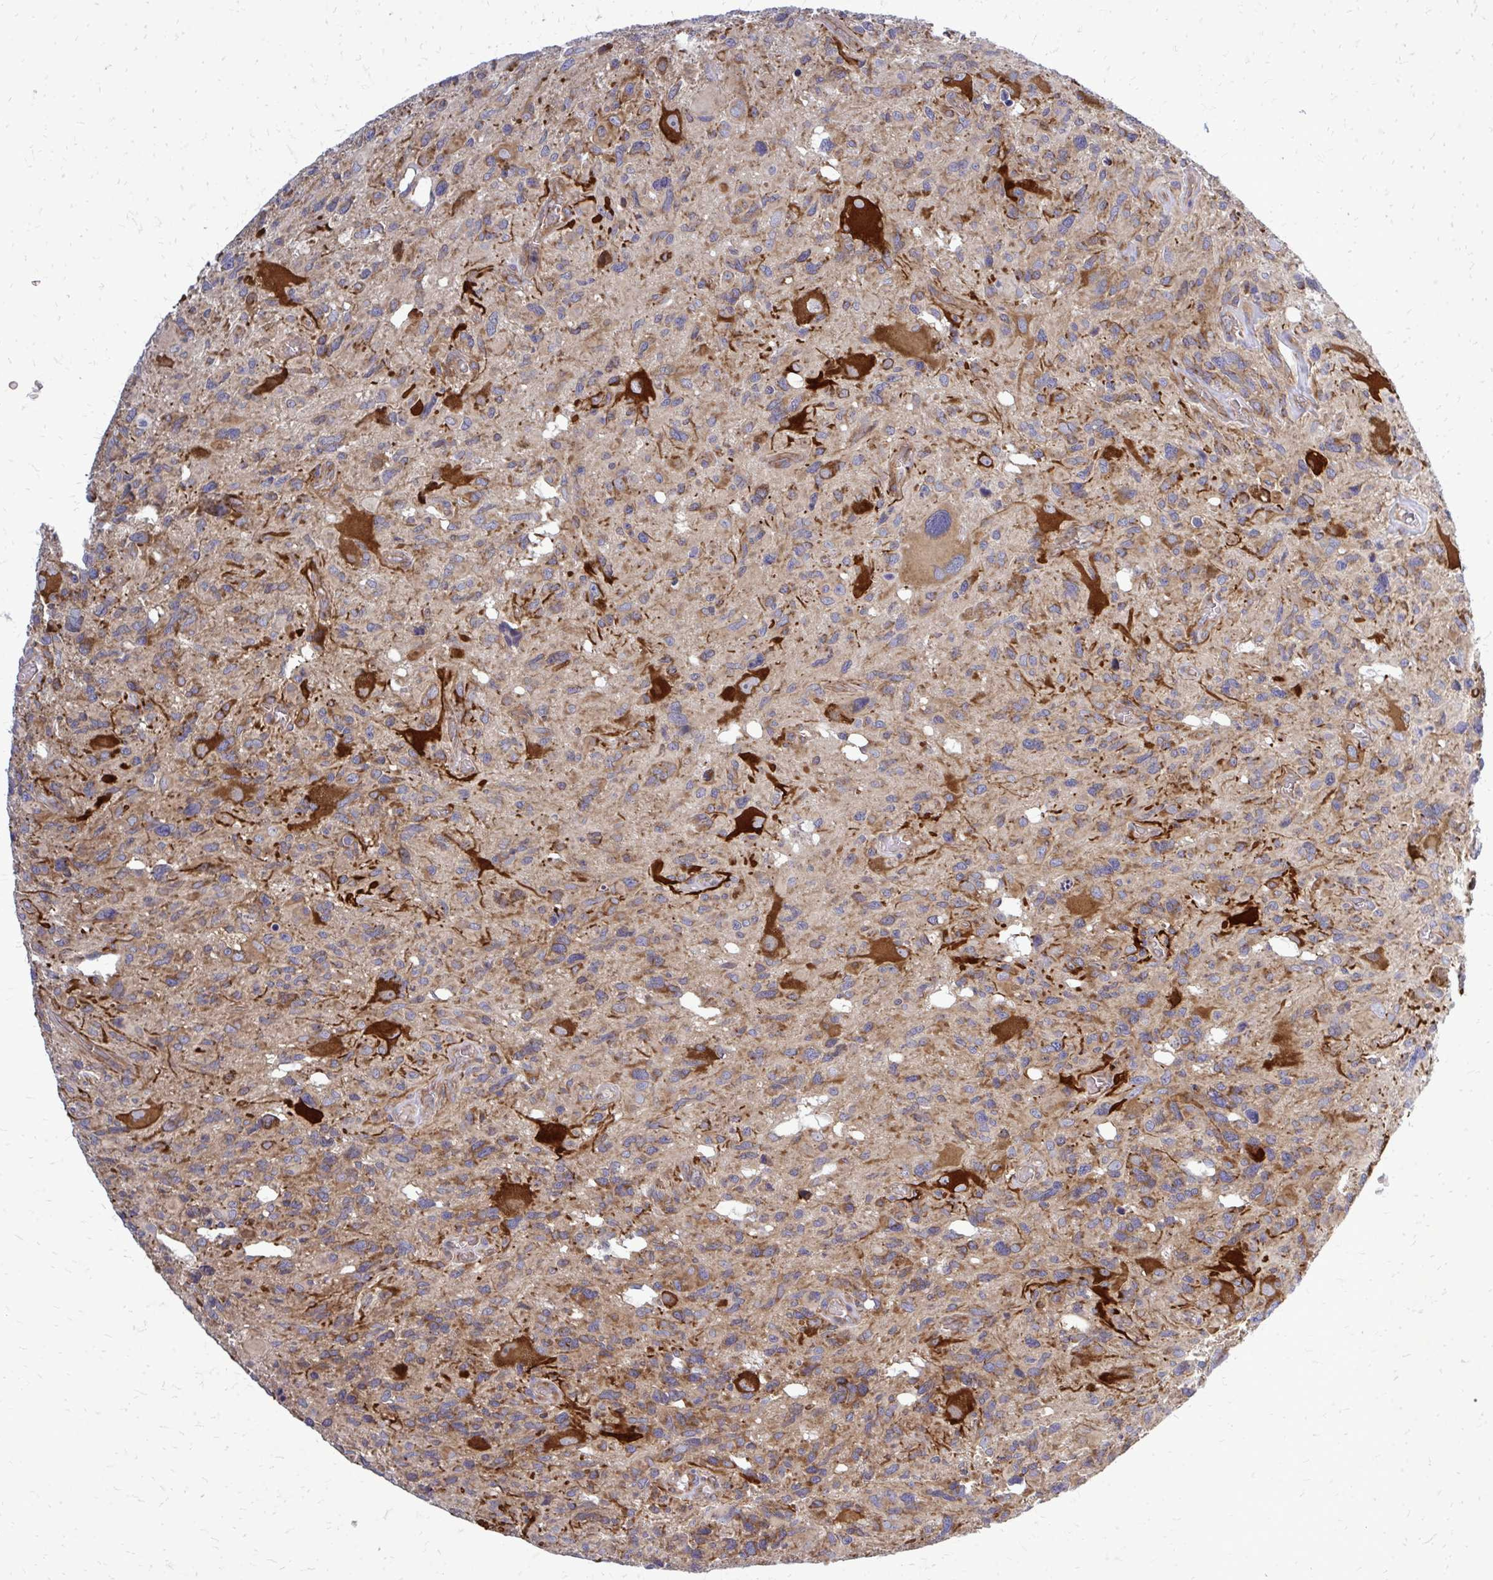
{"staining": {"intensity": "moderate", "quantity": ">75%", "location": "cytoplasmic/membranous"}, "tissue": "glioma", "cell_type": "Tumor cells", "image_type": "cancer", "snomed": [{"axis": "morphology", "description": "Glioma, malignant, High grade"}, {"axis": "topography", "description": "Brain"}], "caption": "An image of human malignant glioma (high-grade) stained for a protein shows moderate cytoplasmic/membranous brown staining in tumor cells. The staining was performed using DAB (3,3'-diaminobenzidine) to visualize the protein expression in brown, while the nuclei were stained in blue with hematoxylin (Magnification: 20x).", "gene": "PDK4", "patient": {"sex": "male", "age": 49}}